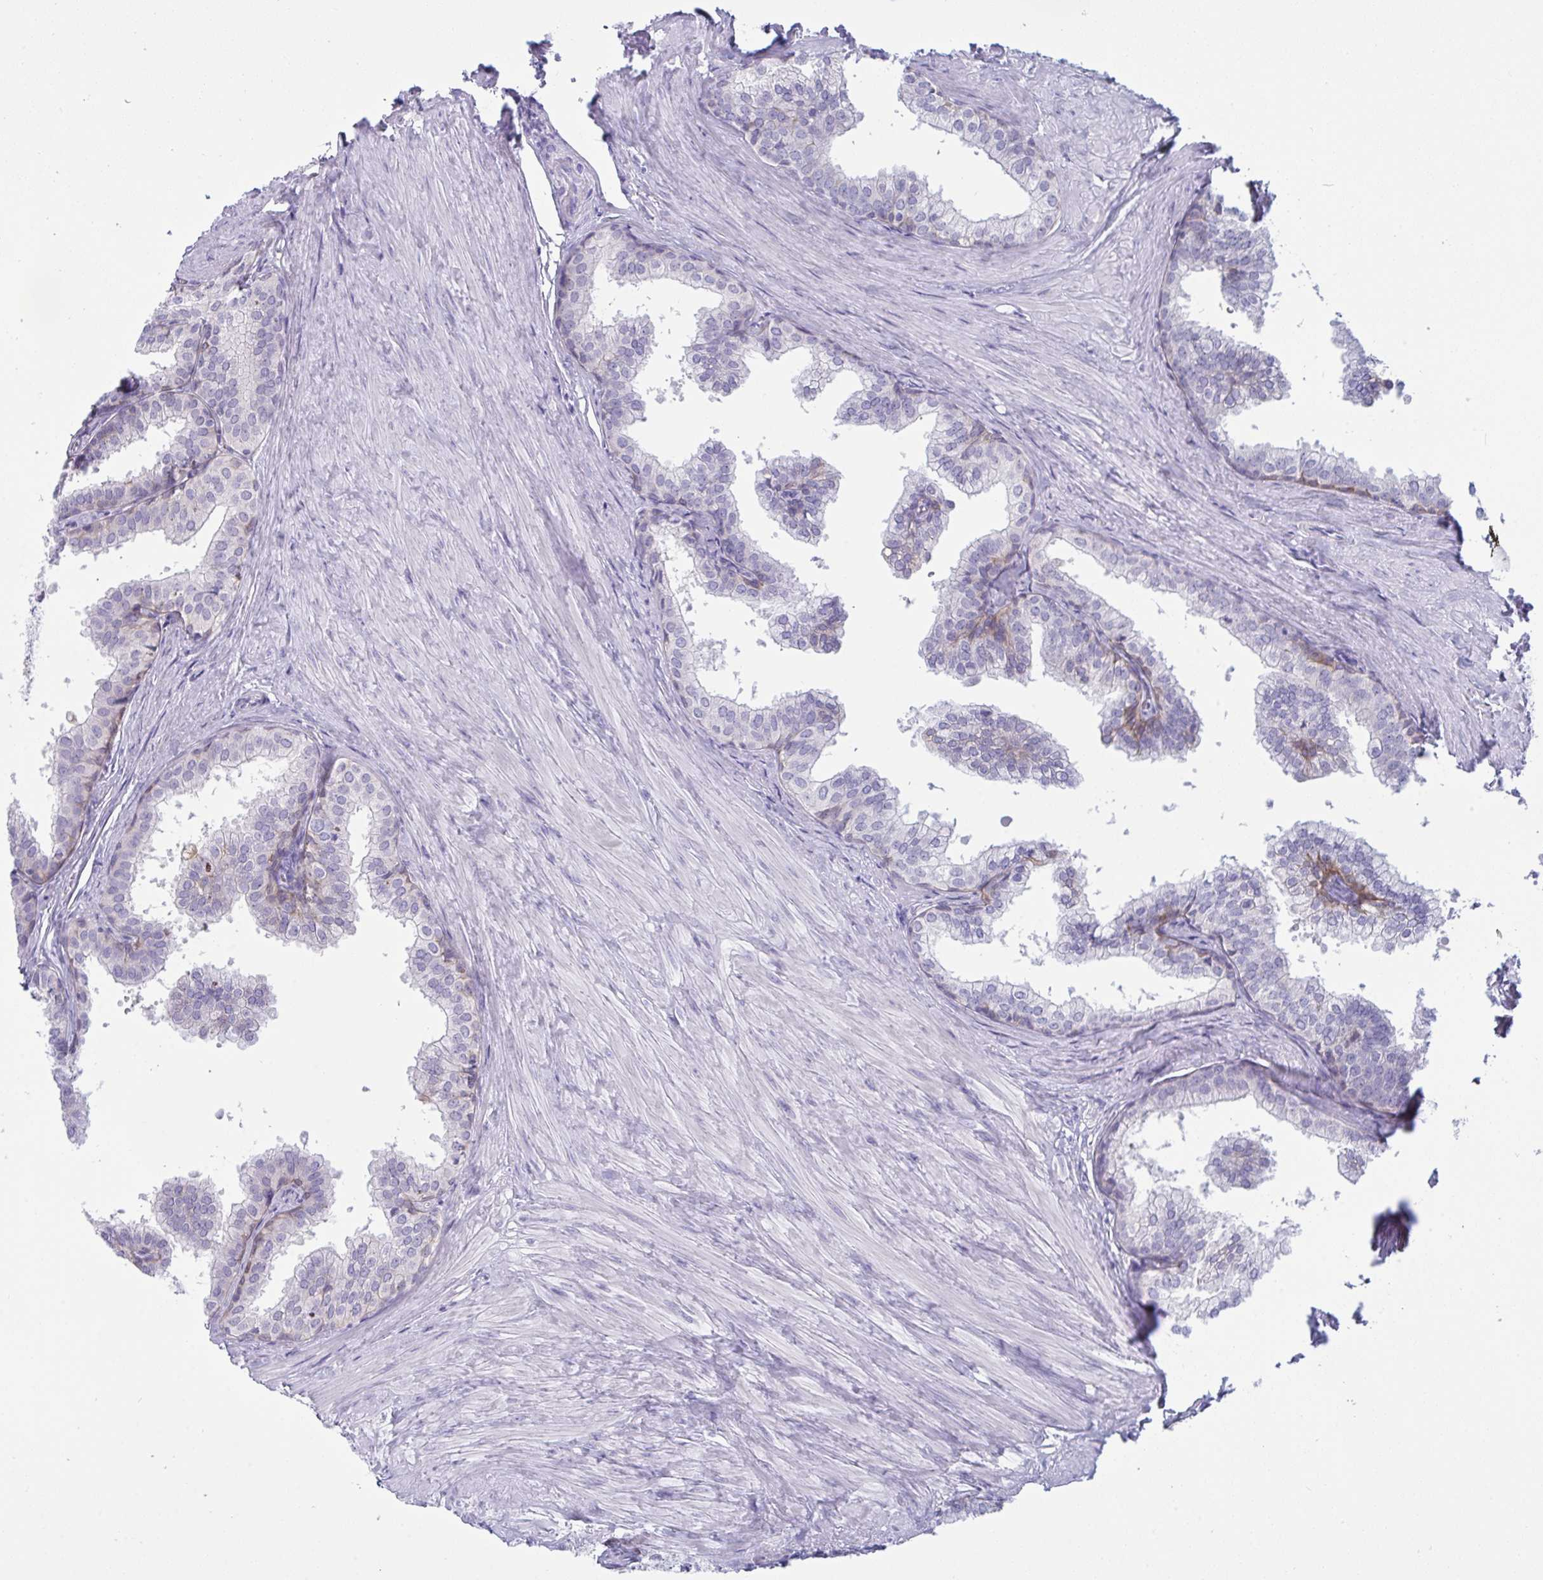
{"staining": {"intensity": "moderate", "quantity": "<25%", "location": "cytoplasmic/membranous"}, "tissue": "prostate", "cell_type": "Glandular cells", "image_type": "normal", "snomed": [{"axis": "morphology", "description": "Normal tissue, NOS"}, {"axis": "topography", "description": "Prostate"}, {"axis": "topography", "description": "Peripheral nerve tissue"}], "caption": "Immunohistochemistry of benign prostate displays low levels of moderate cytoplasmic/membranous positivity in approximately <25% of glandular cells.", "gene": "TENT5D", "patient": {"sex": "male", "age": 55}}